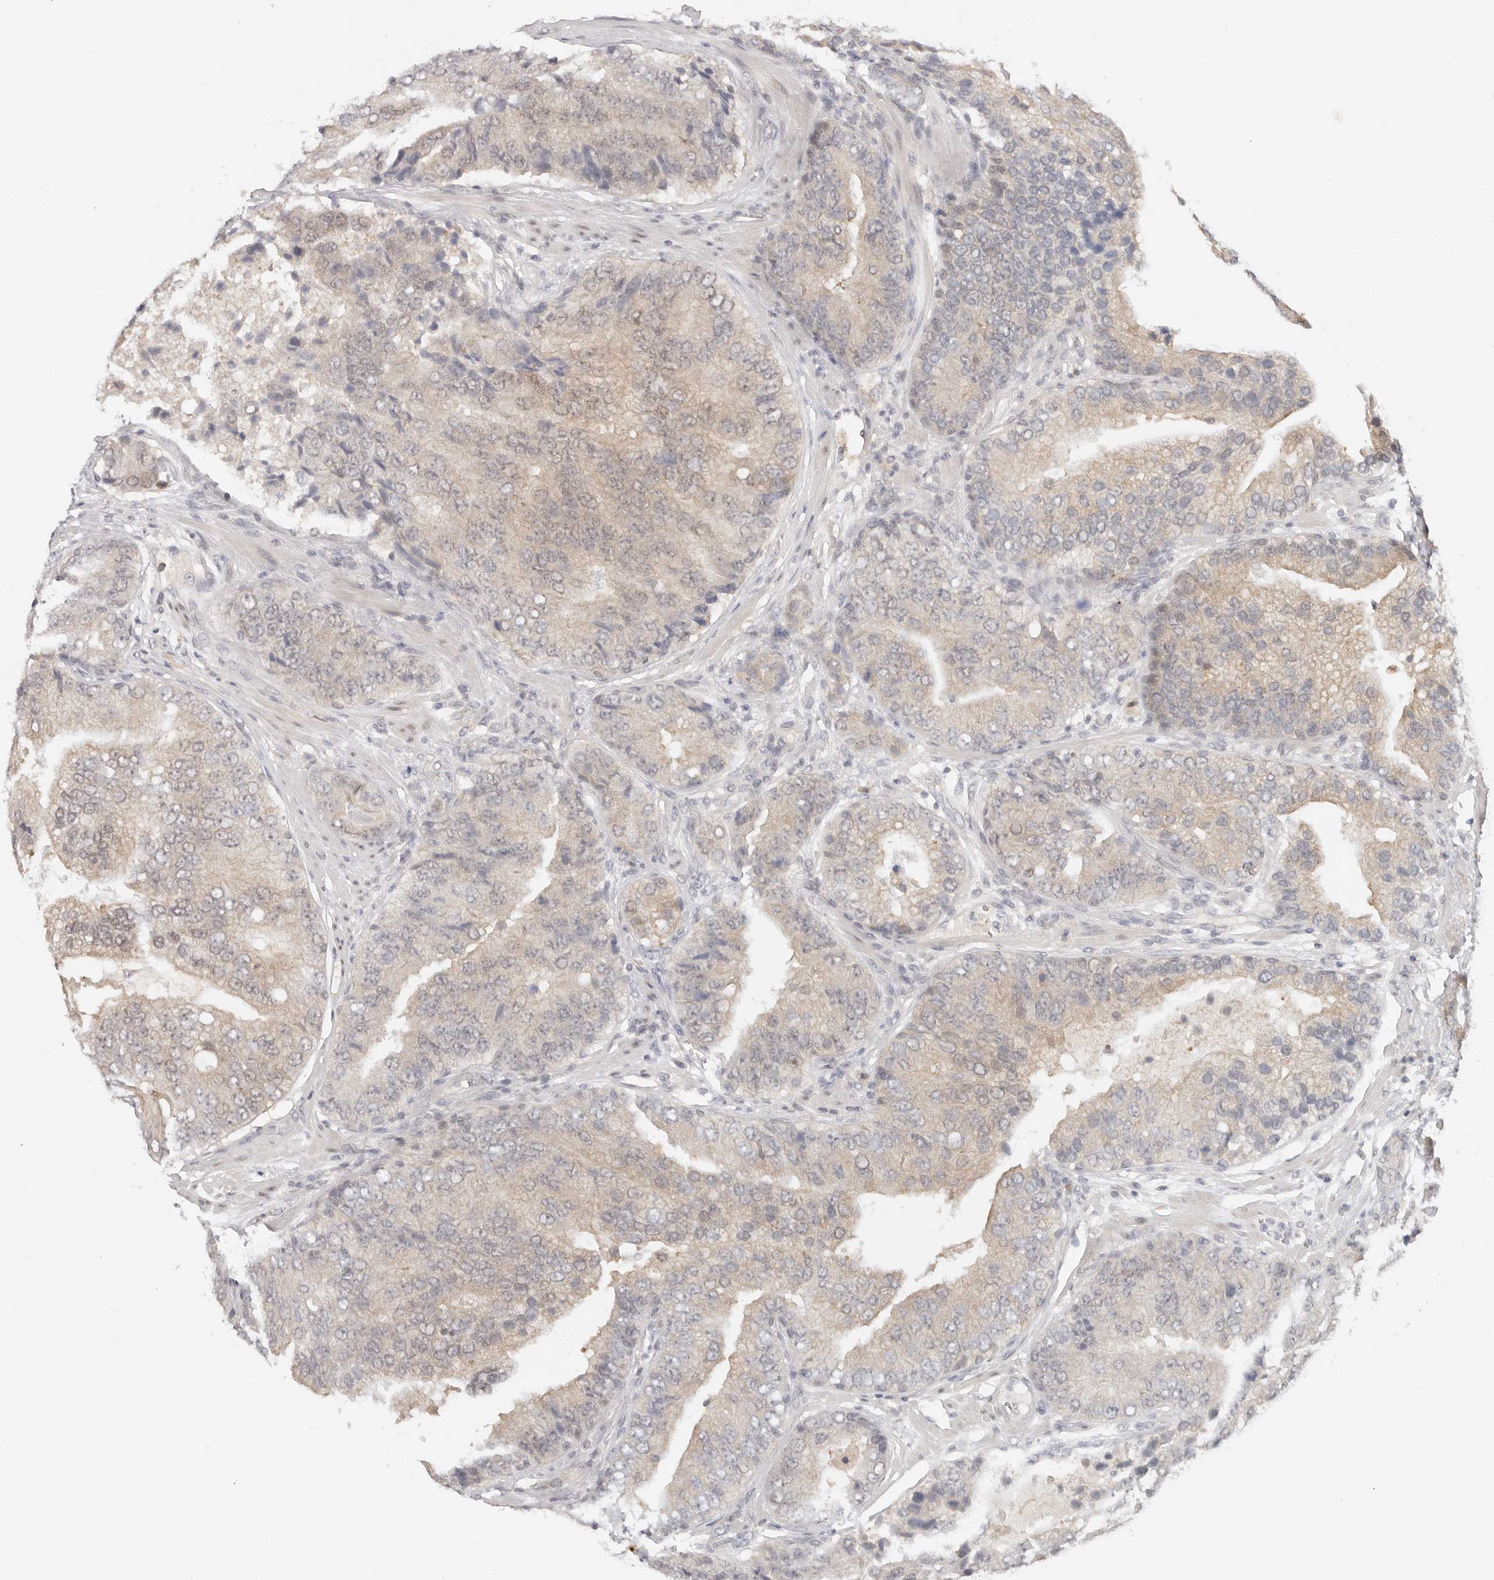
{"staining": {"intensity": "weak", "quantity": "25%-75%", "location": "cytoplasmic/membranous"}, "tissue": "prostate cancer", "cell_type": "Tumor cells", "image_type": "cancer", "snomed": [{"axis": "morphology", "description": "Adenocarcinoma, High grade"}, {"axis": "topography", "description": "Prostate"}], "caption": "High-power microscopy captured an immunohistochemistry (IHC) histopathology image of adenocarcinoma (high-grade) (prostate), revealing weak cytoplasmic/membranous staining in approximately 25%-75% of tumor cells.", "gene": "LARP7", "patient": {"sex": "male", "age": 70}}